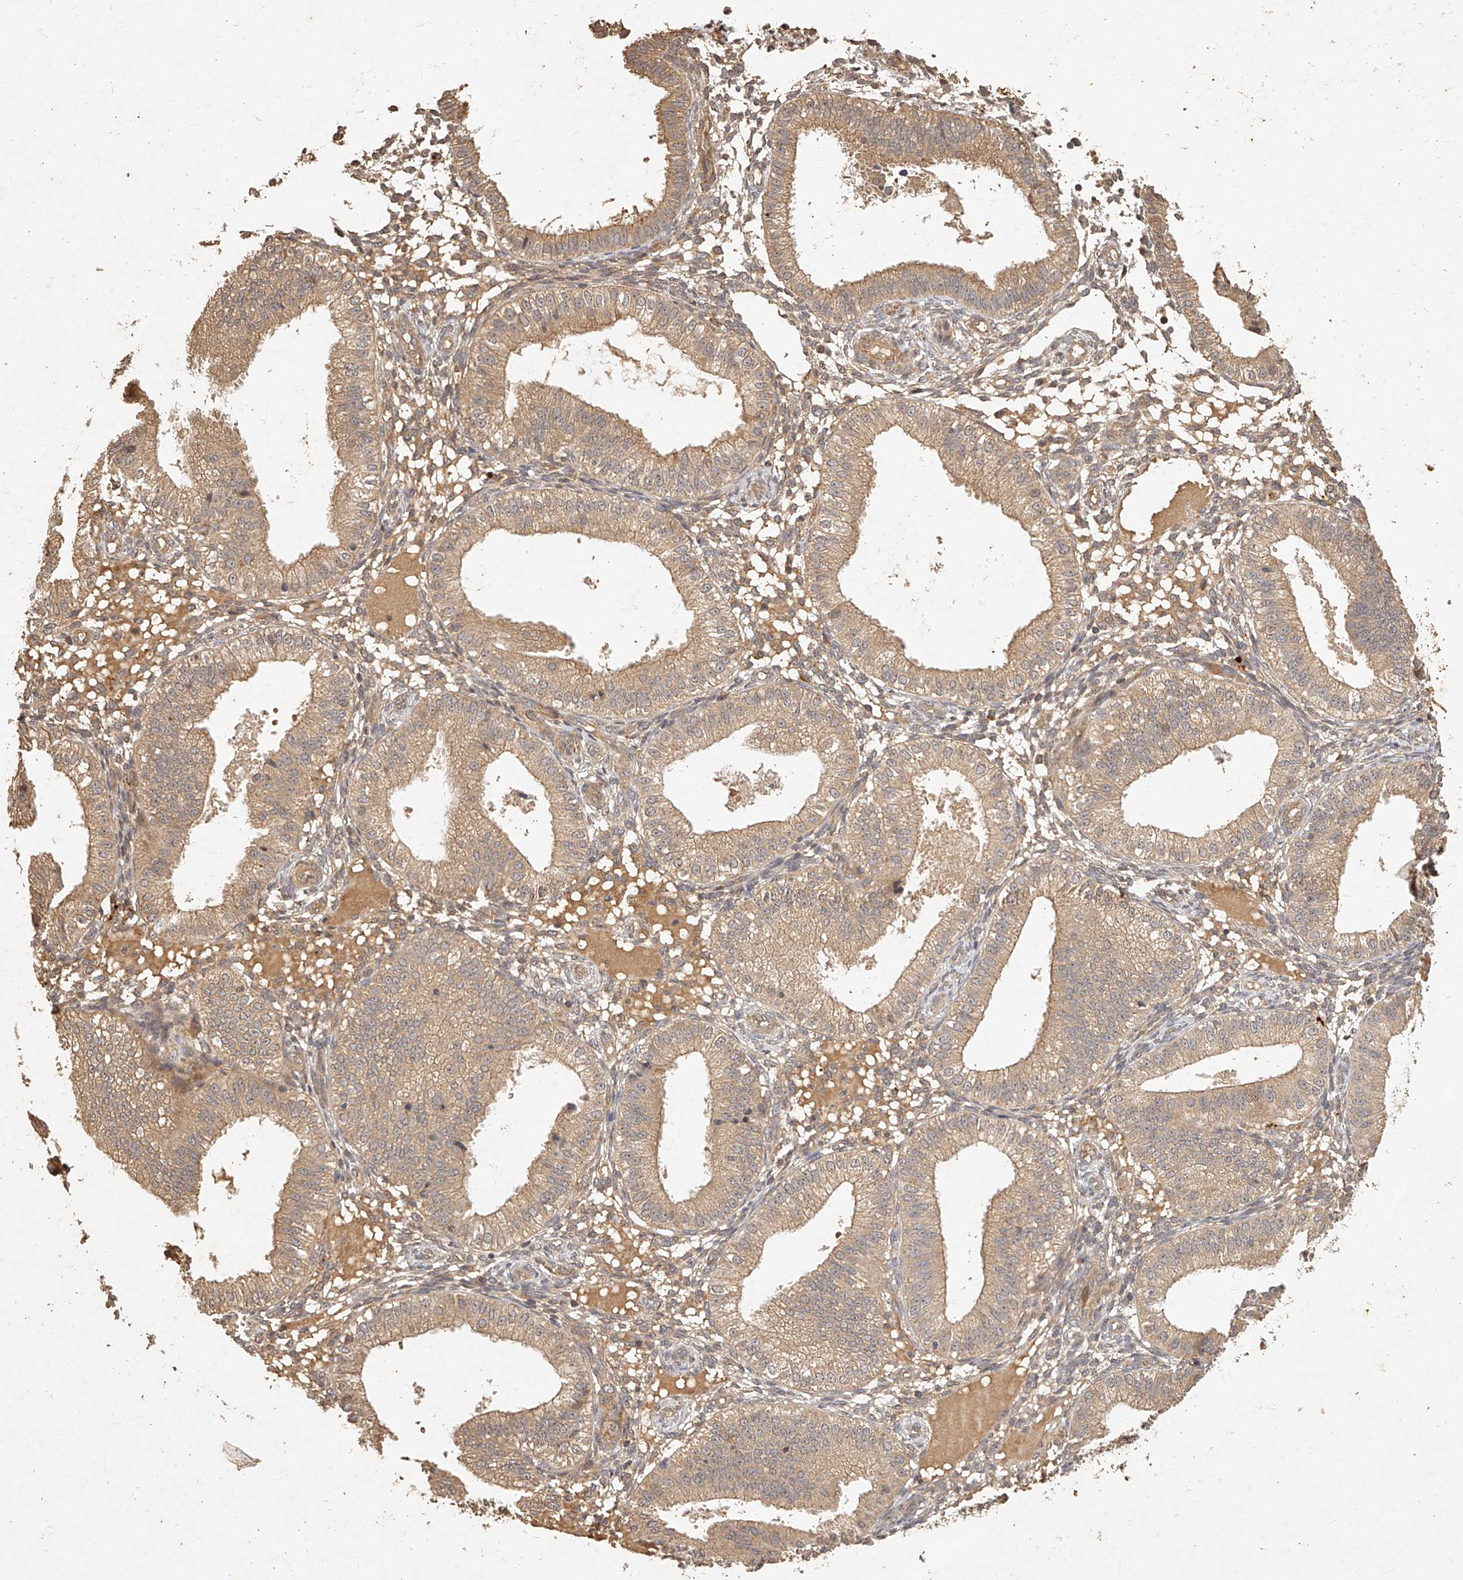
{"staining": {"intensity": "weak", "quantity": "25%-75%", "location": "cytoplasmic/membranous"}, "tissue": "endometrium", "cell_type": "Cells in endometrial stroma", "image_type": "normal", "snomed": [{"axis": "morphology", "description": "Normal tissue, NOS"}, {"axis": "topography", "description": "Endometrium"}], "caption": "Unremarkable endometrium reveals weak cytoplasmic/membranous expression in approximately 25%-75% of cells in endometrial stroma.", "gene": "NSMAF", "patient": {"sex": "female", "age": 39}}